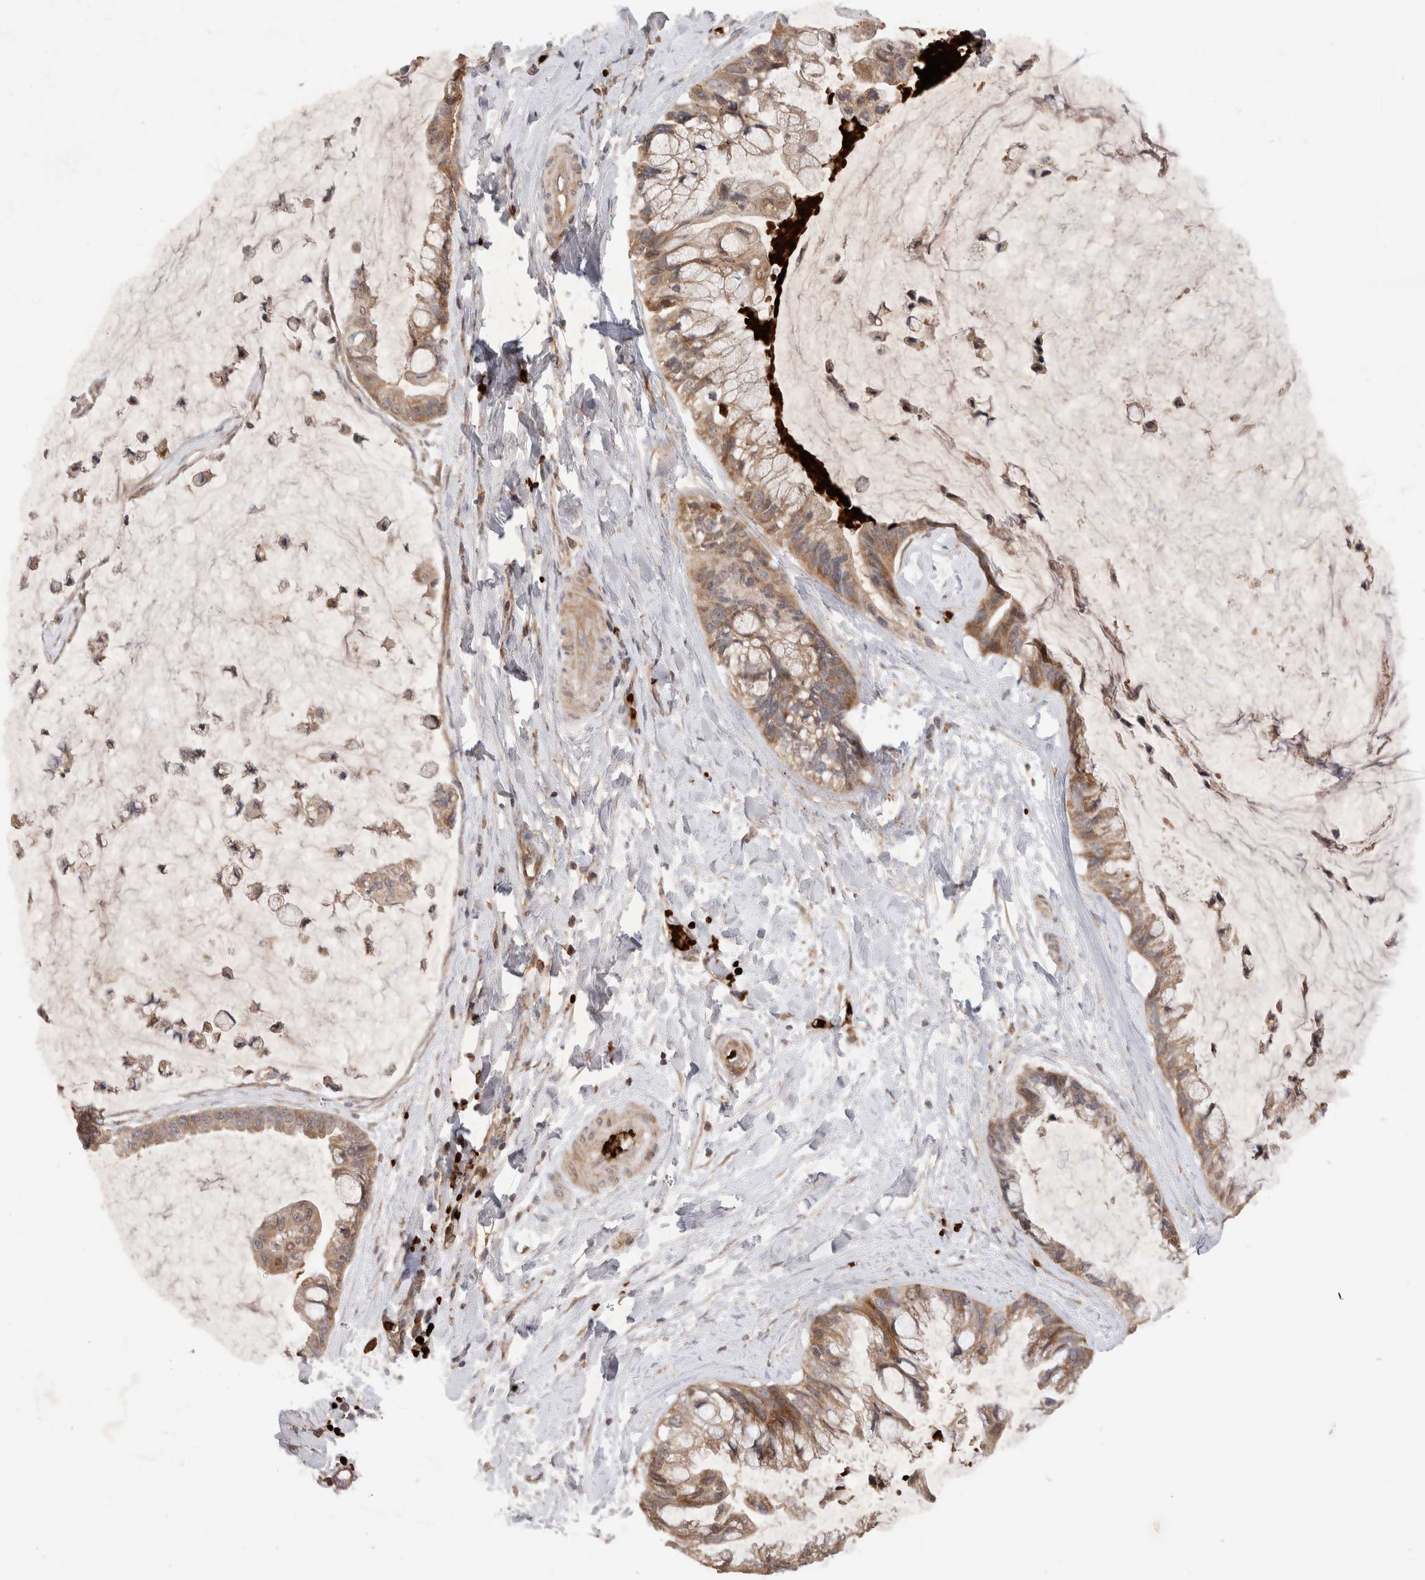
{"staining": {"intensity": "moderate", "quantity": ">75%", "location": "cytoplasmic/membranous"}, "tissue": "ovarian cancer", "cell_type": "Tumor cells", "image_type": "cancer", "snomed": [{"axis": "morphology", "description": "Cystadenocarcinoma, mucinous, NOS"}, {"axis": "topography", "description": "Ovary"}], "caption": "Ovarian mucinous cystadenocarcinoma was stained to show a protein in brown. There is medium levels of moderate cytoplasmic/membranous staining in approximately >75% of tumor cells. Using DAB (3,3'-diaminobenzidine) (brown) and hematoxylin (blue) stains, captured at high magnification using brightfield microscopy.", "gene": "FAM221A", "patient": {"sex": "female", "age": 39}}